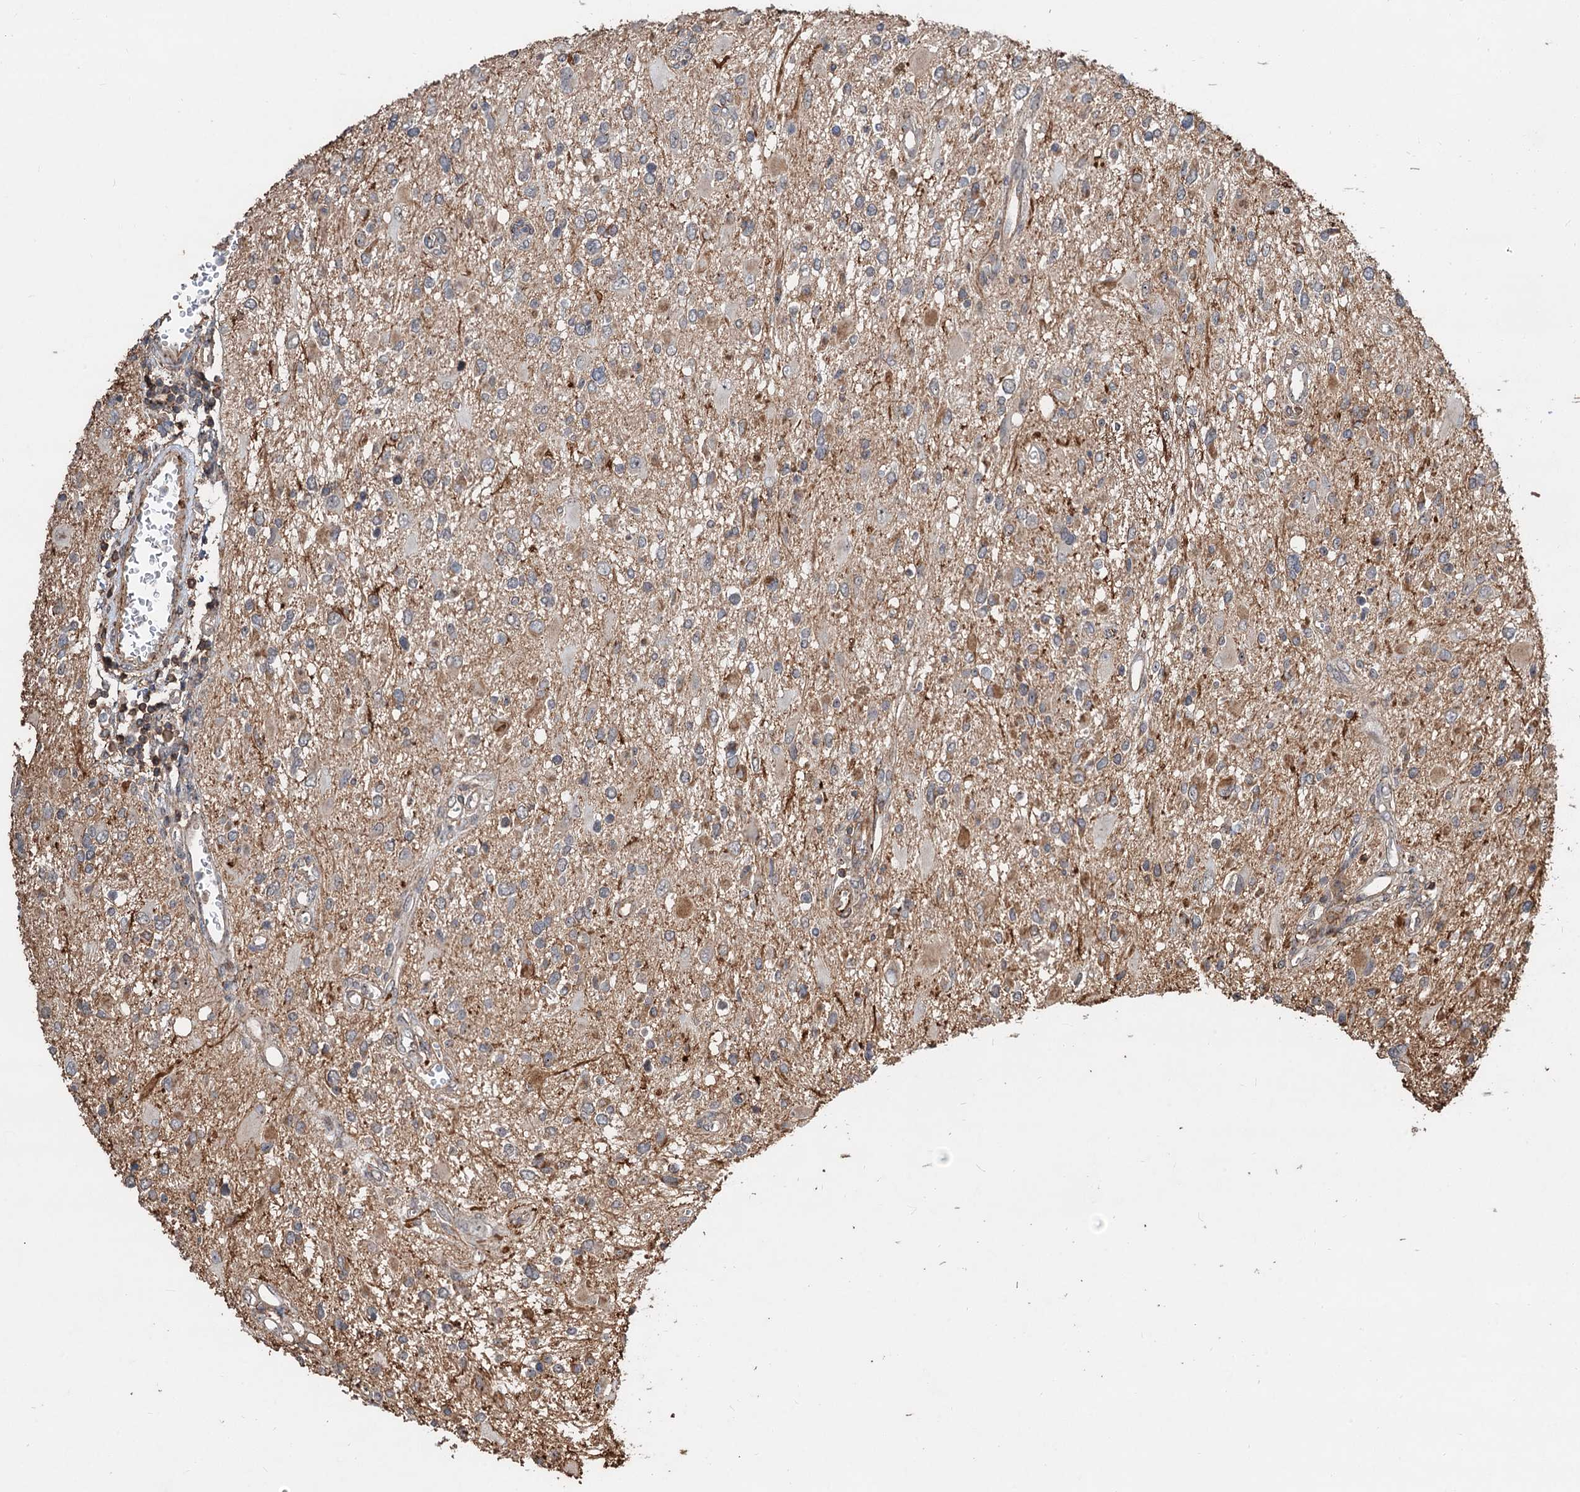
{"staining": {"intensity": "negative", "quantity": "none", "location": "none"}, "tissue": "glioma", "cell_type": "Tumor cells", "image_type": "cancer", "snomed": [{"axis": "morphology", "description": "Glioma, malignant, High grade"}, {"axis": "topography", "description": "Brain"}], "caption": "IHC photomicrograph of neoplastic tissue: human glioma stained with DAB exhibits no significant protein staining in tumor cells. (DAB (3,3'-diaminobenzidine) immunohistochemistry (IHC), high magnification).", "gene": "TMA16", "patient": {"sex": "male", "age": 53}}